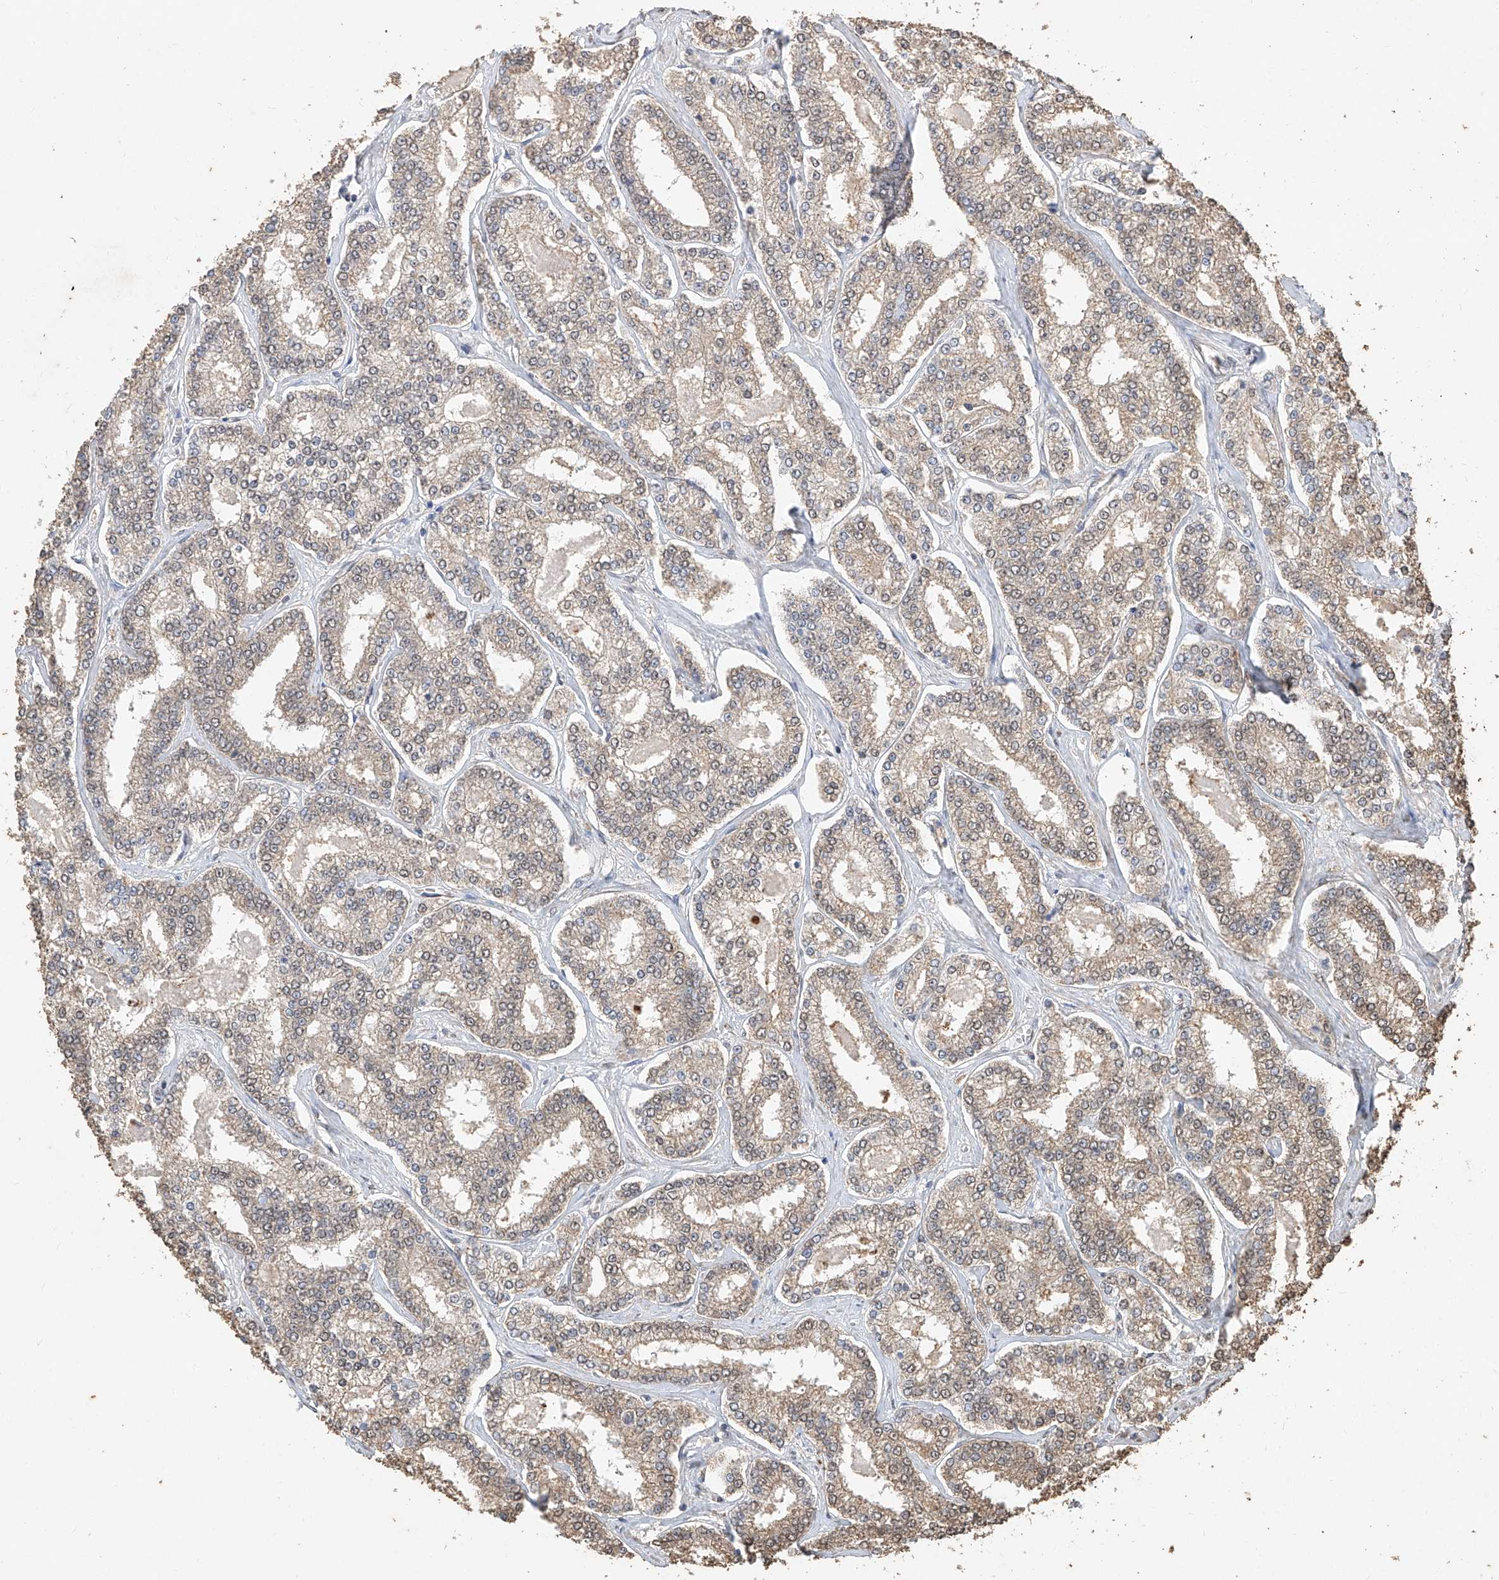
{"staining": {"intensity": "weak", "quantity": ">75%", "location": "cytoplasmic/membranous"}, "tissue": "prostate cancer", "cell_type": "Tumor cells", "image_type": "cancer", "snomed": [{"axis": "morphology", "description": "Normal tissue, NOS"}, {"axis": "morphology", "description": "Adenocarcinoma, High grade"}, {"axis": "topography", "description": "Prostate"}], "caption": "A micrograph of high-grade adenocarcinoma (prostate) stained for a protein exhibits weak cytoplasmic/membranous brown staining in tumor cells.", "gene": "ELOVL1", "patient": {"sex": "male", "age": 83}}